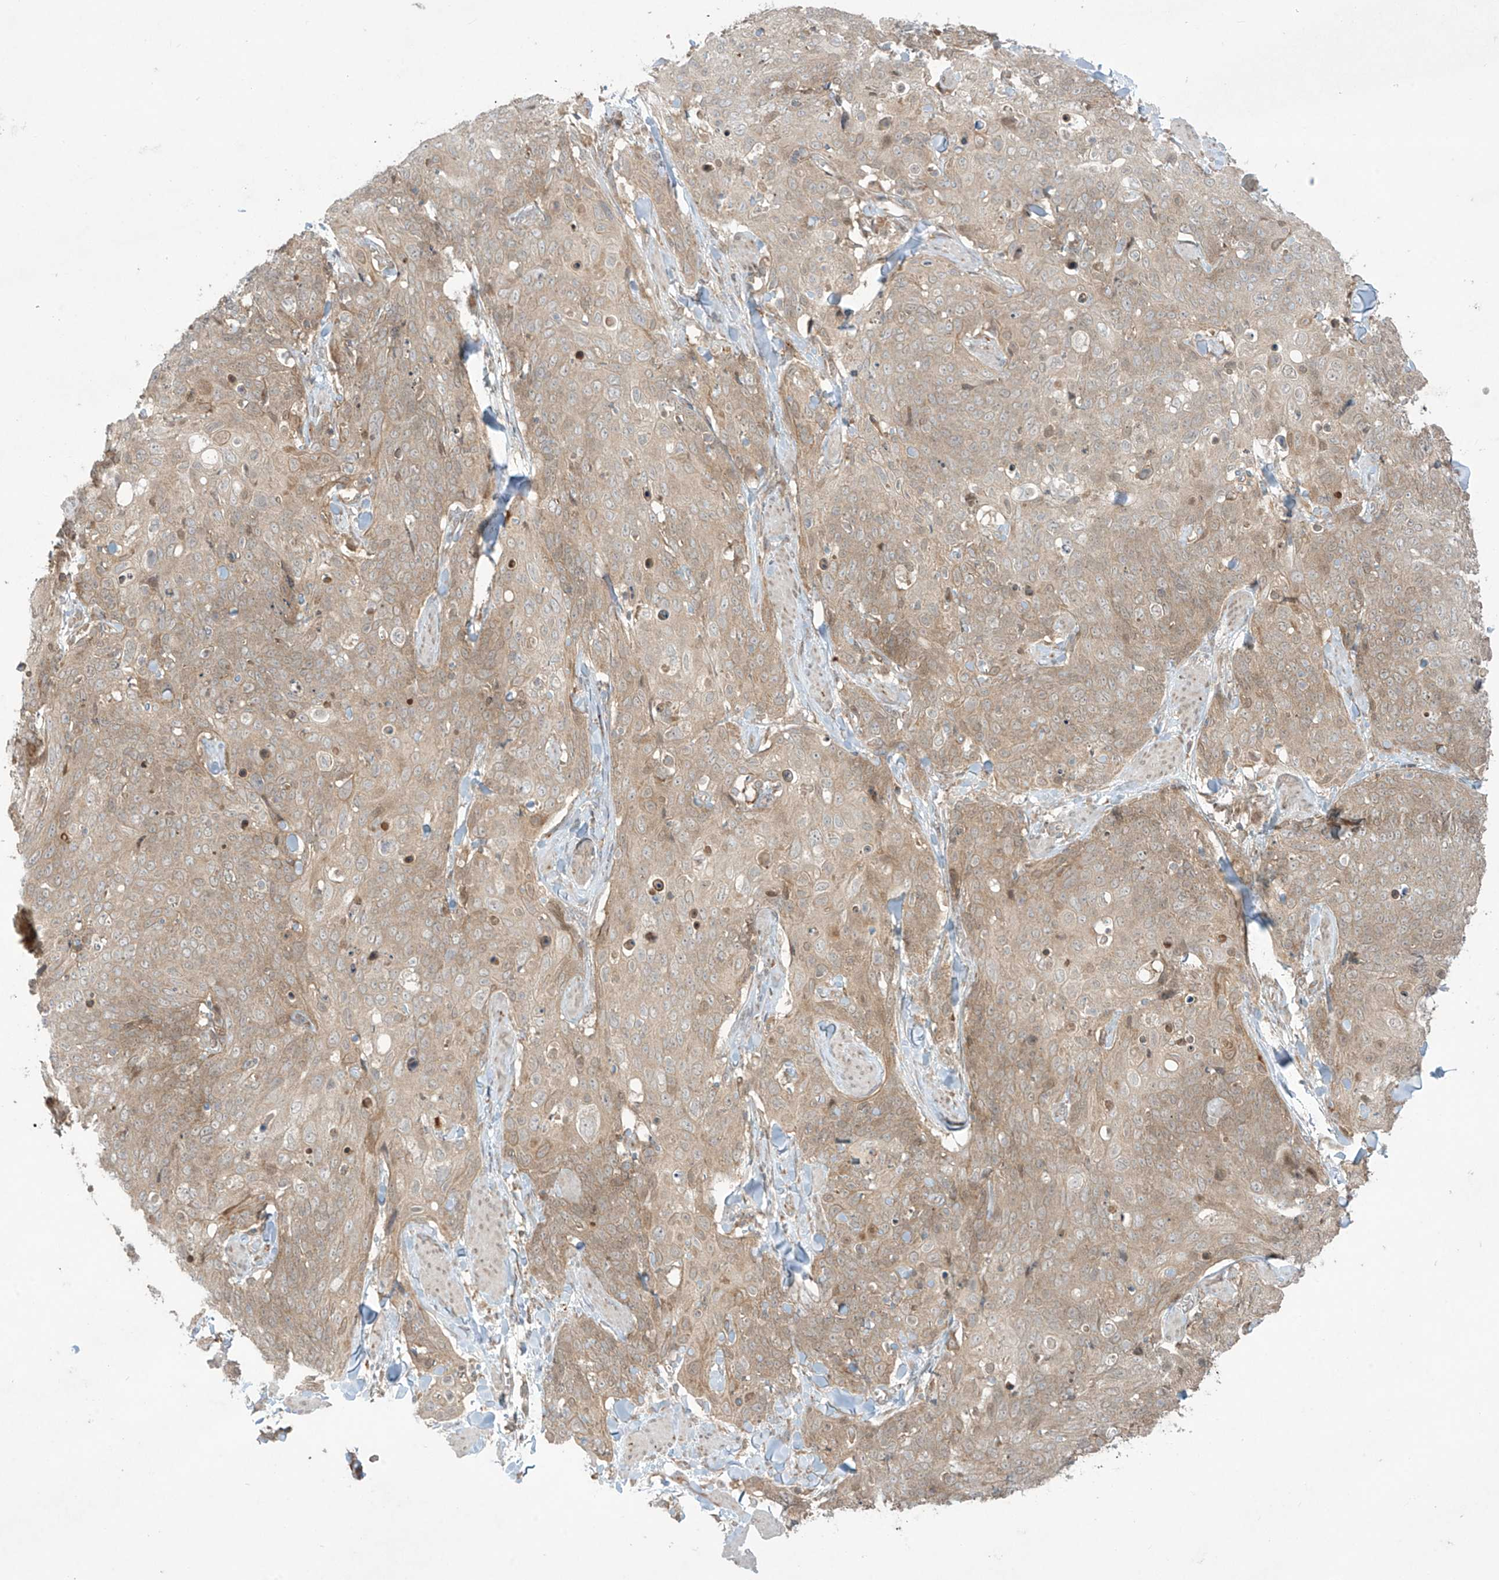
{"staining": {"intensity": "weak", "quantity": "25%-75%", "location": "cytoplasmic/membranous"}, "tissue": "skin cancer", "cell_type": "Tumor cells", "image_type": "cancer", "snomed": [{"axis": "morphology", "description": "Squamous cell carcinoma, NOS"}, {"axis": "topography", "description": "Skin"}, {"axis": "topography", "description": "Vulva"}], "caption": "Immunohistochemistry (IHC) histopathology image of neoplastic tissue: skin squamous cell carcinoma stained using IHC shows low levels of weak protein expression localized specifically in the cytoplasmic/membranous of tumor cells, appearing as a cytoplasmic/membranous brown color.", "gene": "PPAT", "patient": {"sex": "female", "age": 85}}